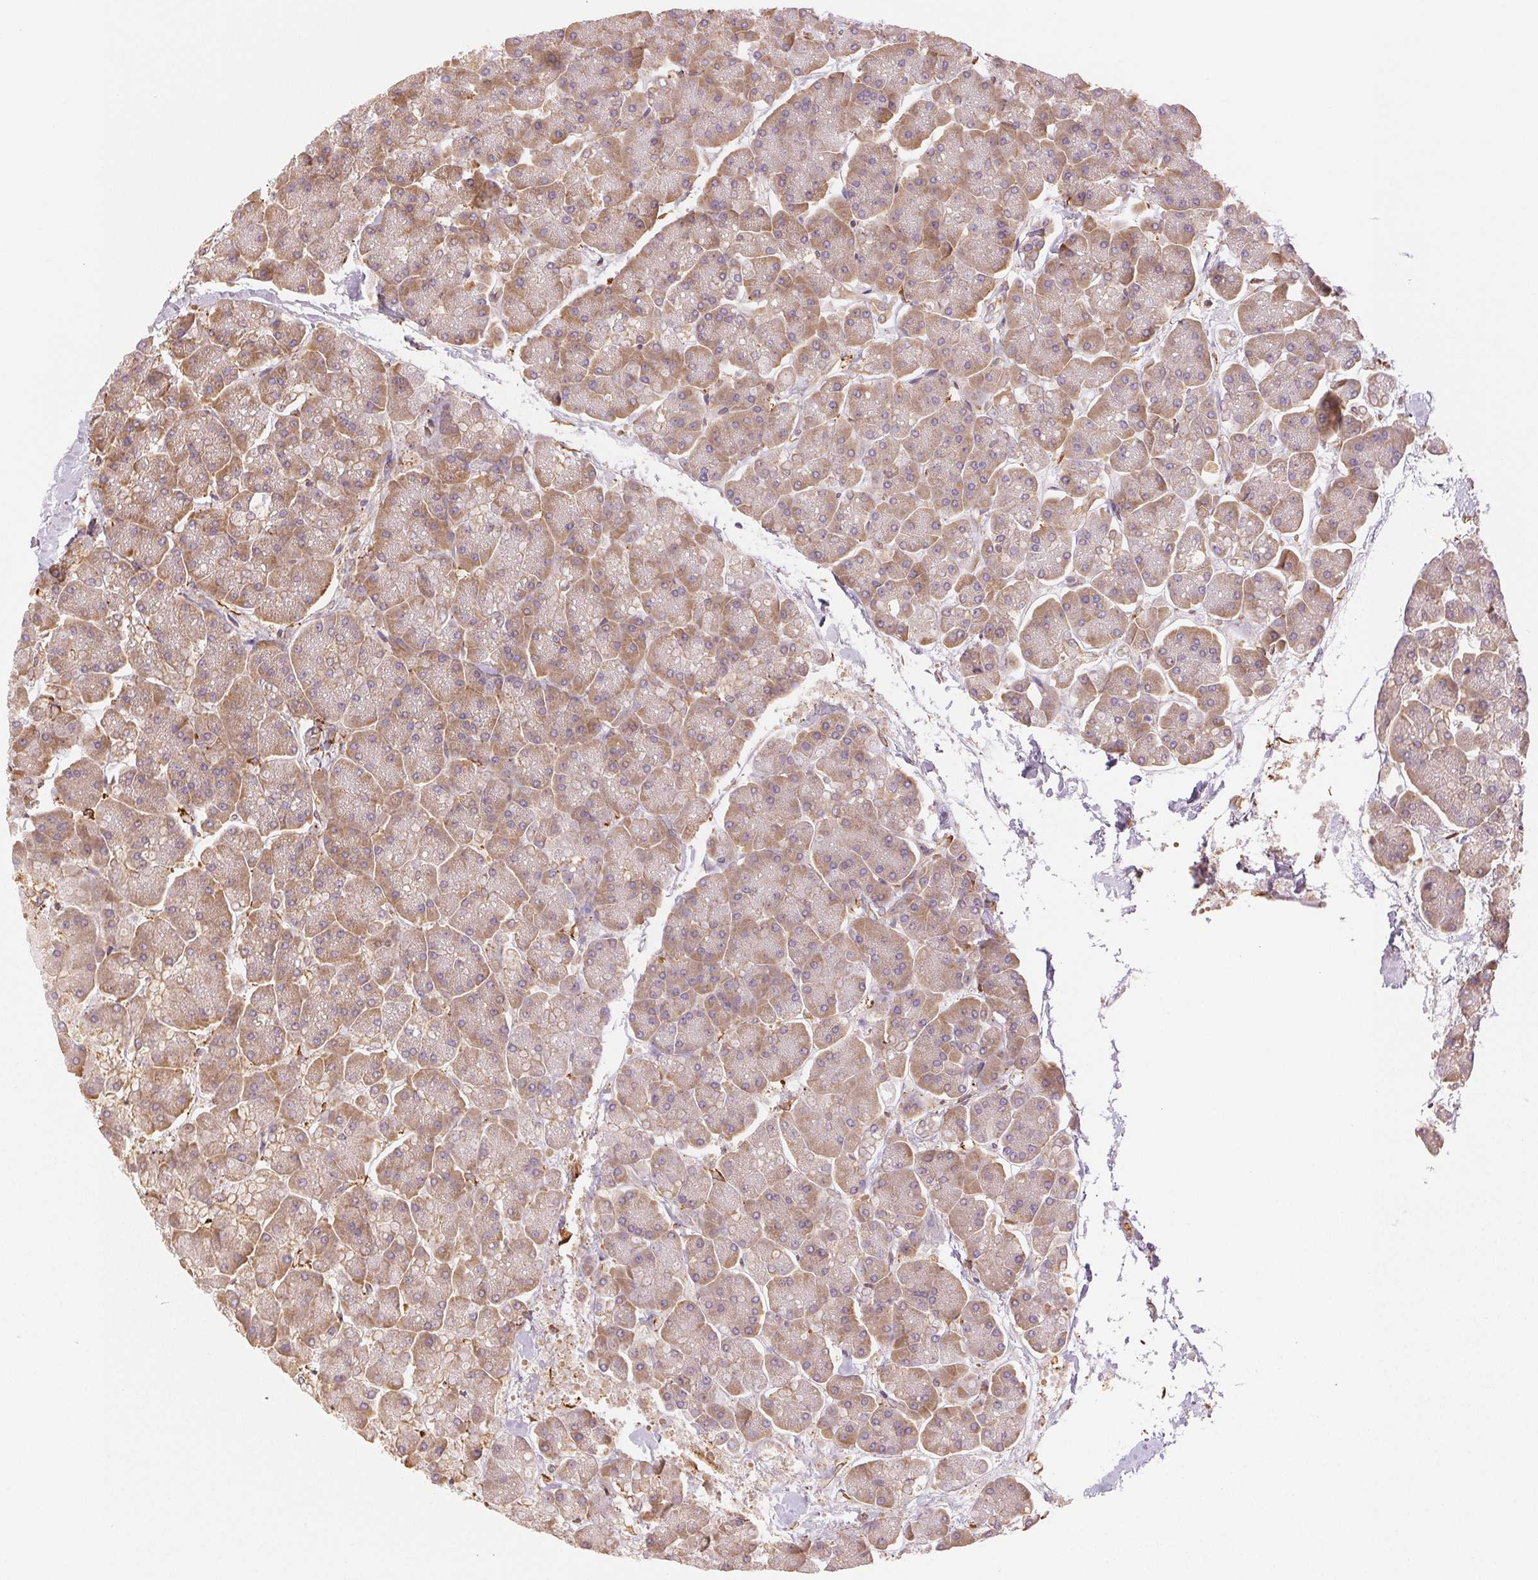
{"staining": {"intensity": "moderate", "quantity": "25%-75%", "location": "cytoplasmic/membranous"}, "tissue": "pancreas", "cell_type": "Exocrine glandular cells", "image_type": "normal", "snomed": [{"axis": "morphology", "description": "Normal tissue, NOS"}, {"axis": "topography", "description": "Pancreas"}, {"axis": "topography", "description": "Peripheral nerve tissue"}], "caption": "High-magnification brightfield microscopy of normal pancreas stained with DAB (brown) and counterstained with hematoxylin (blue). exocrine glandular cells exhibit moderate cytoplasmic/membranous staining is identified in about25%-75% of cells.", "gene": "RCN3", "patient": {"sex": "male", "age": 54}}